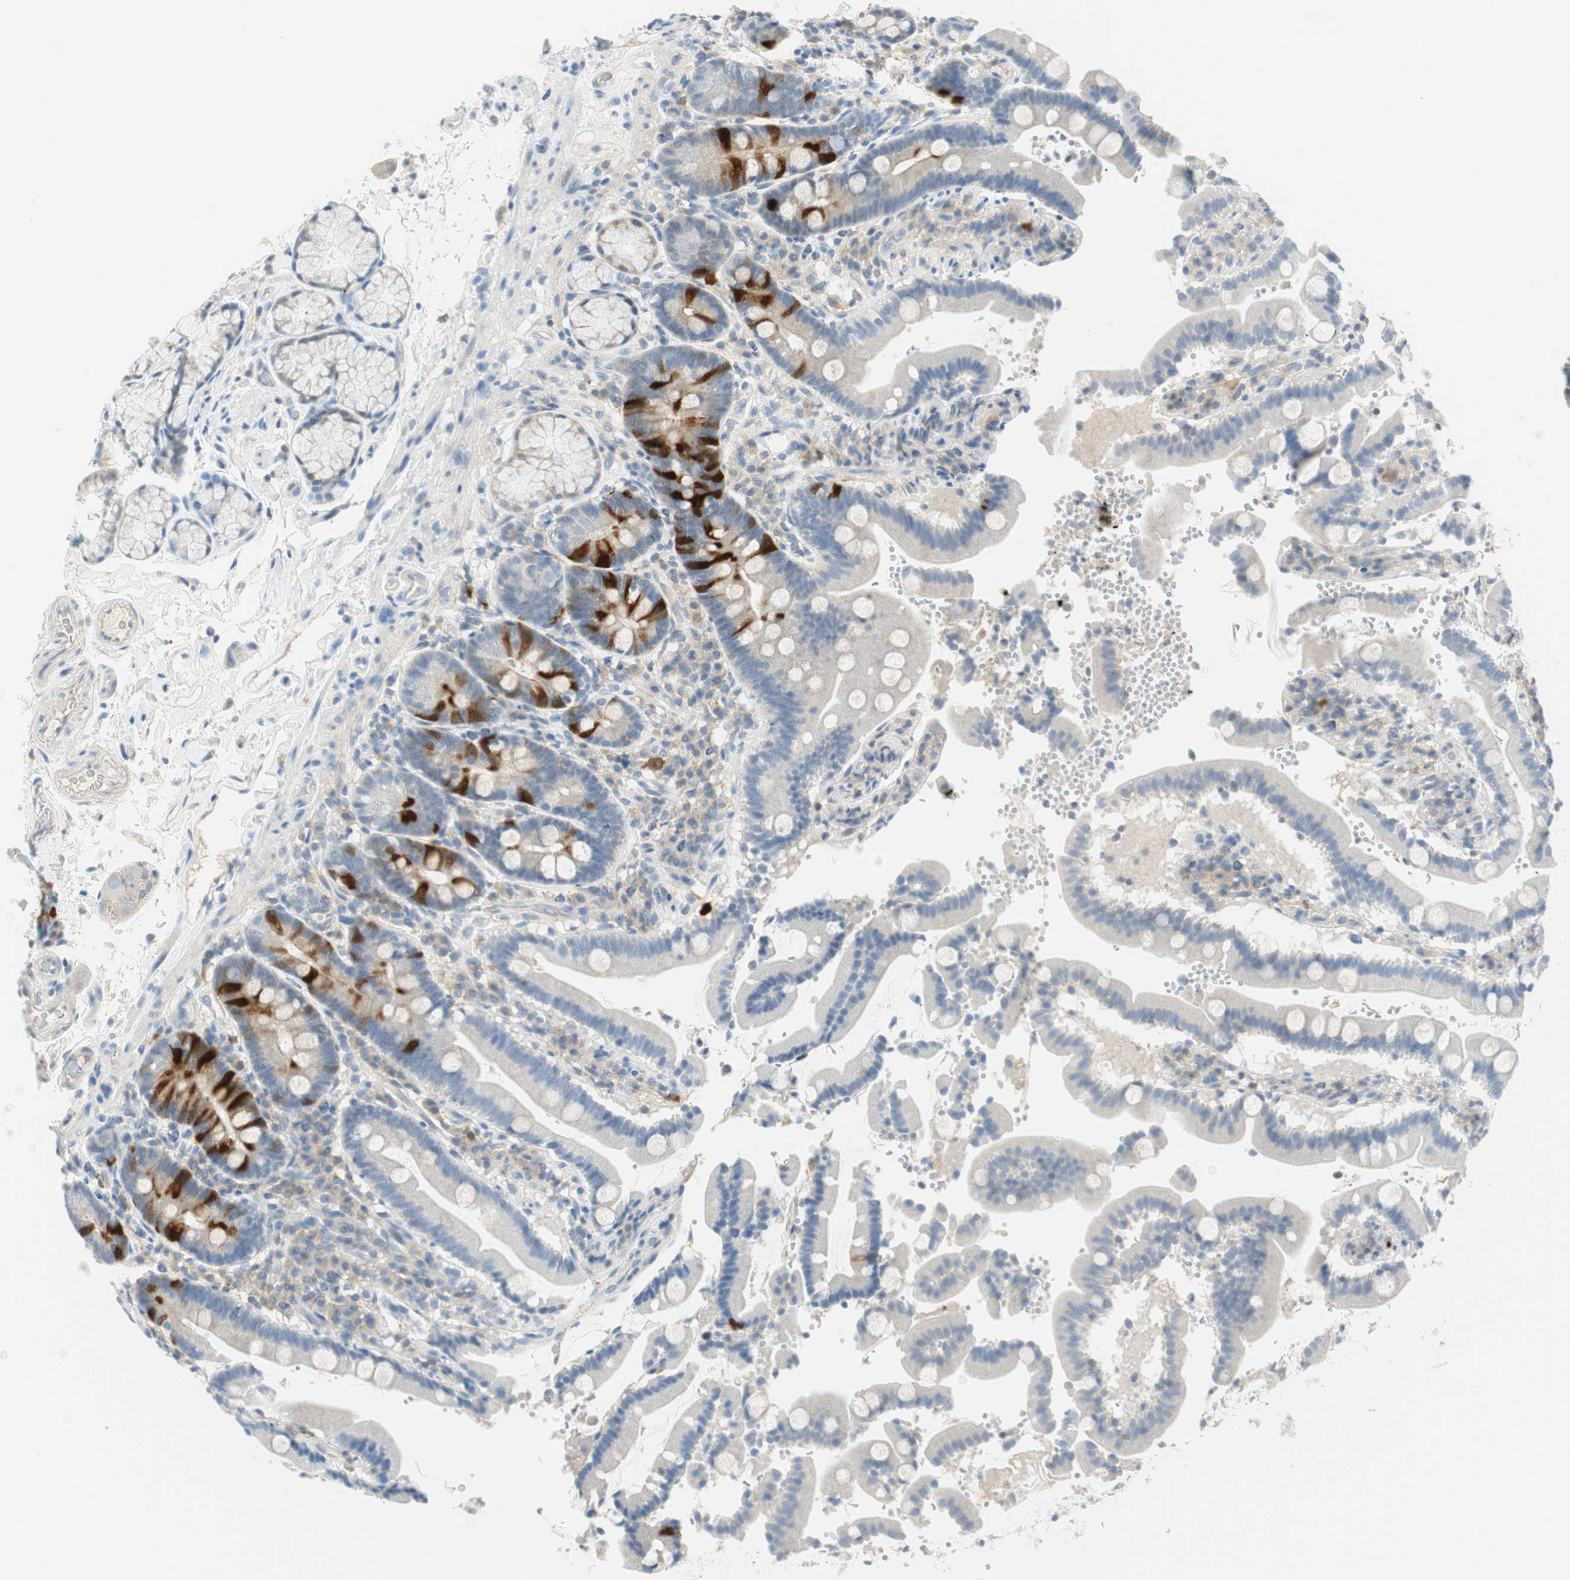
{"staining": {"intensity": "strong", "quantity": "<25%", "location": "cytoplasmic/membranous,nuclear"}, "tissue": "duodenum", "cell_type": "Glandular cells", "image_type": "normal", "snomed": [{"axis": "morphology", "description": "Normal tissue, NOS"}, {"axis": "topography", "description": "Small intestine, NOS"}], "caption": "Protein expression analysis of benign human duodenum reveals strong cytoplasmic/membranous,nuclear staining in approximately <25% of glandular cells. The staining was performed using DAB, with brown indicating positive protein expression. Nuclei are stained blue with hematoxylin.", "gene": "PTTG1", "patient": {"sex": "female", "age": 71}}